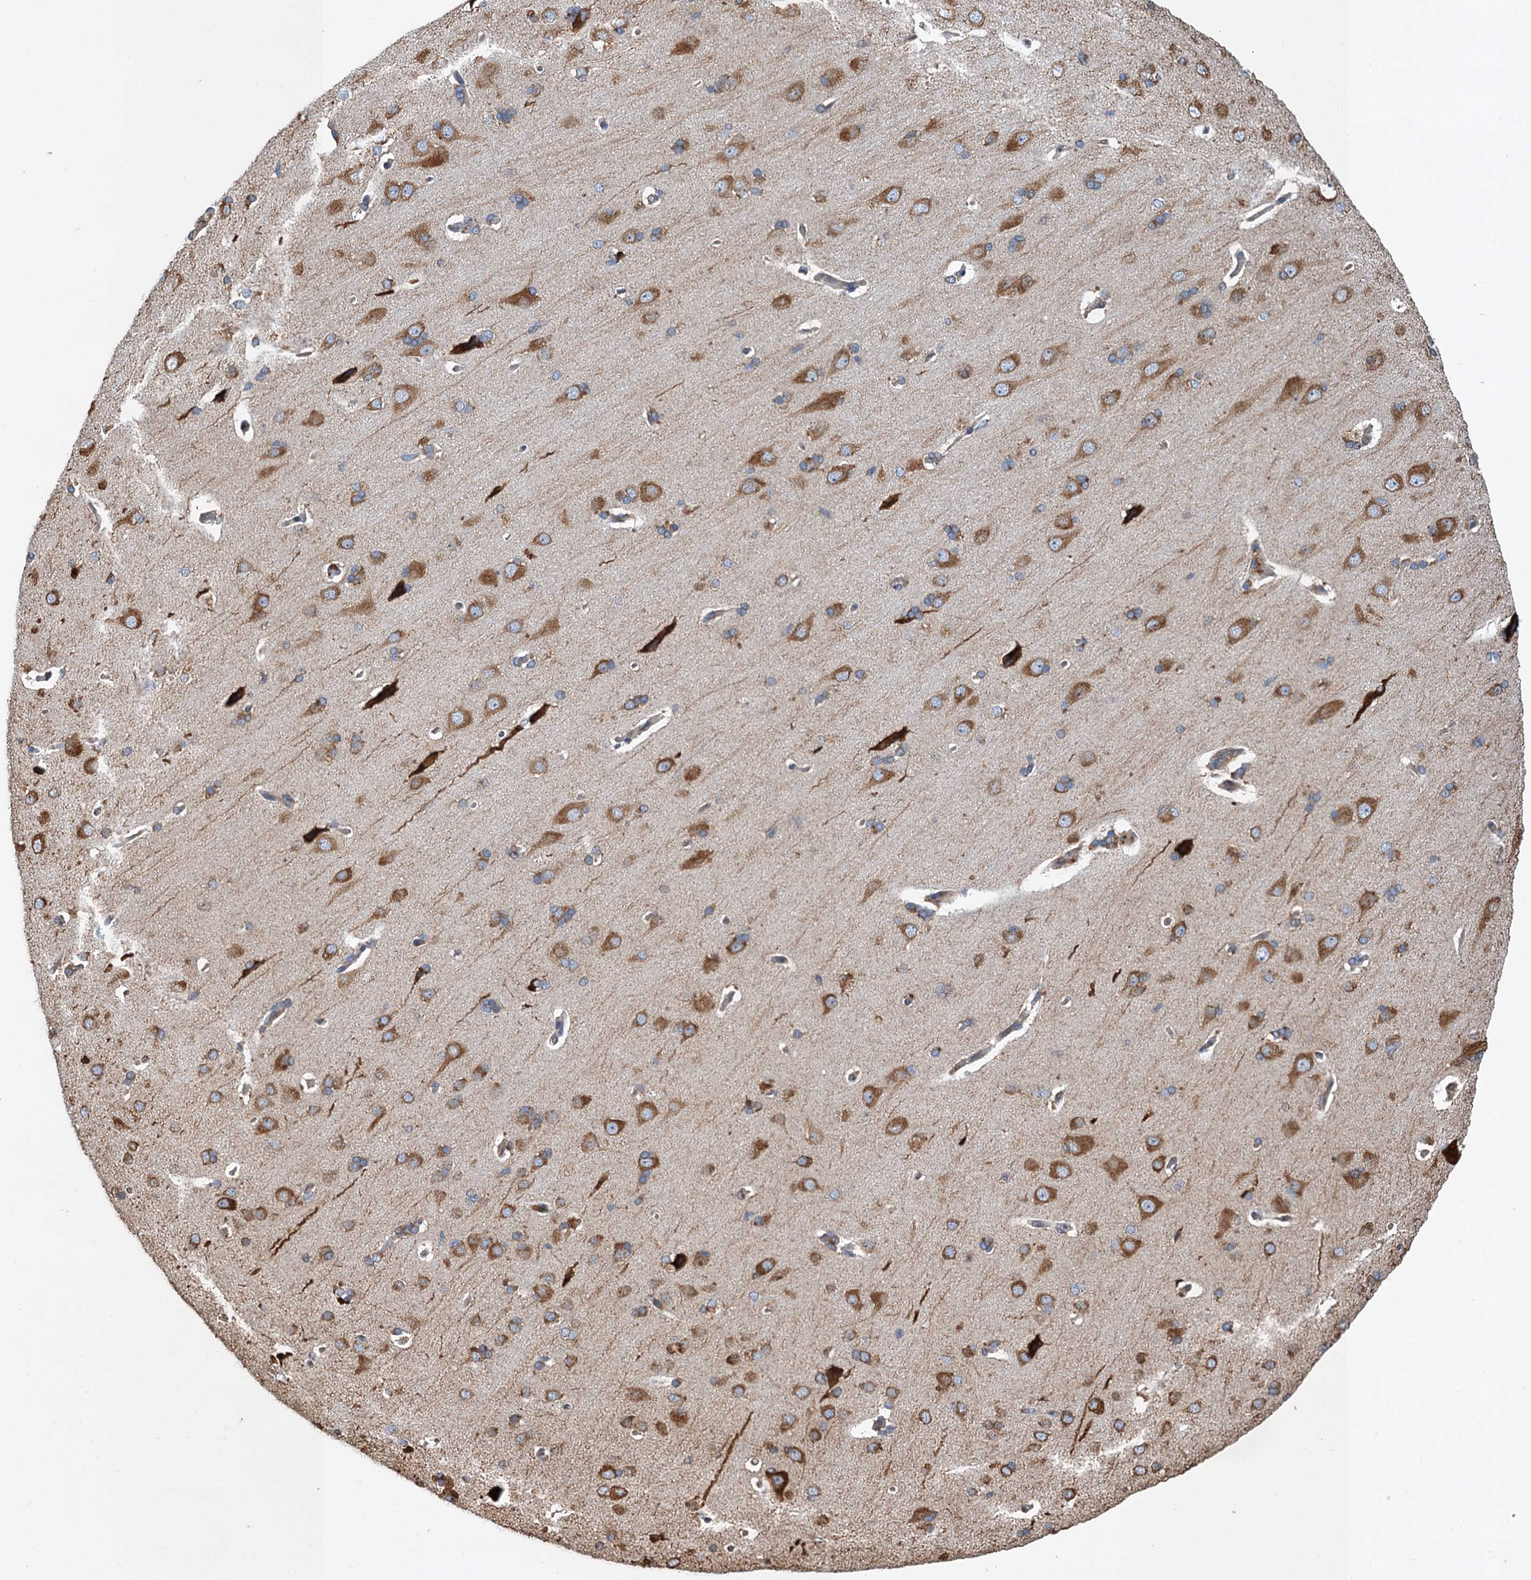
{"staining": {"intensity": "negative", "quantity": "none", "location": "none"}, "tissue": "cerebral cortex", "cell_type": "Endothelial cells", "image_type": "normal", "snomed": [{"axis": "morphology", "description": "Normal tissue, NOS"}, {"axis": "topography", "description": "Cerebral cortex"}], "caption": "Immunohistochemistry of unremarkable cerebral cortex demonstrates no staining in endothelial cells. (DAB immunohistochemistry (IHC) with hematoxylin counter stain).", "gene": "LINS1", "patient": {"sex": "male", "age": 62}}